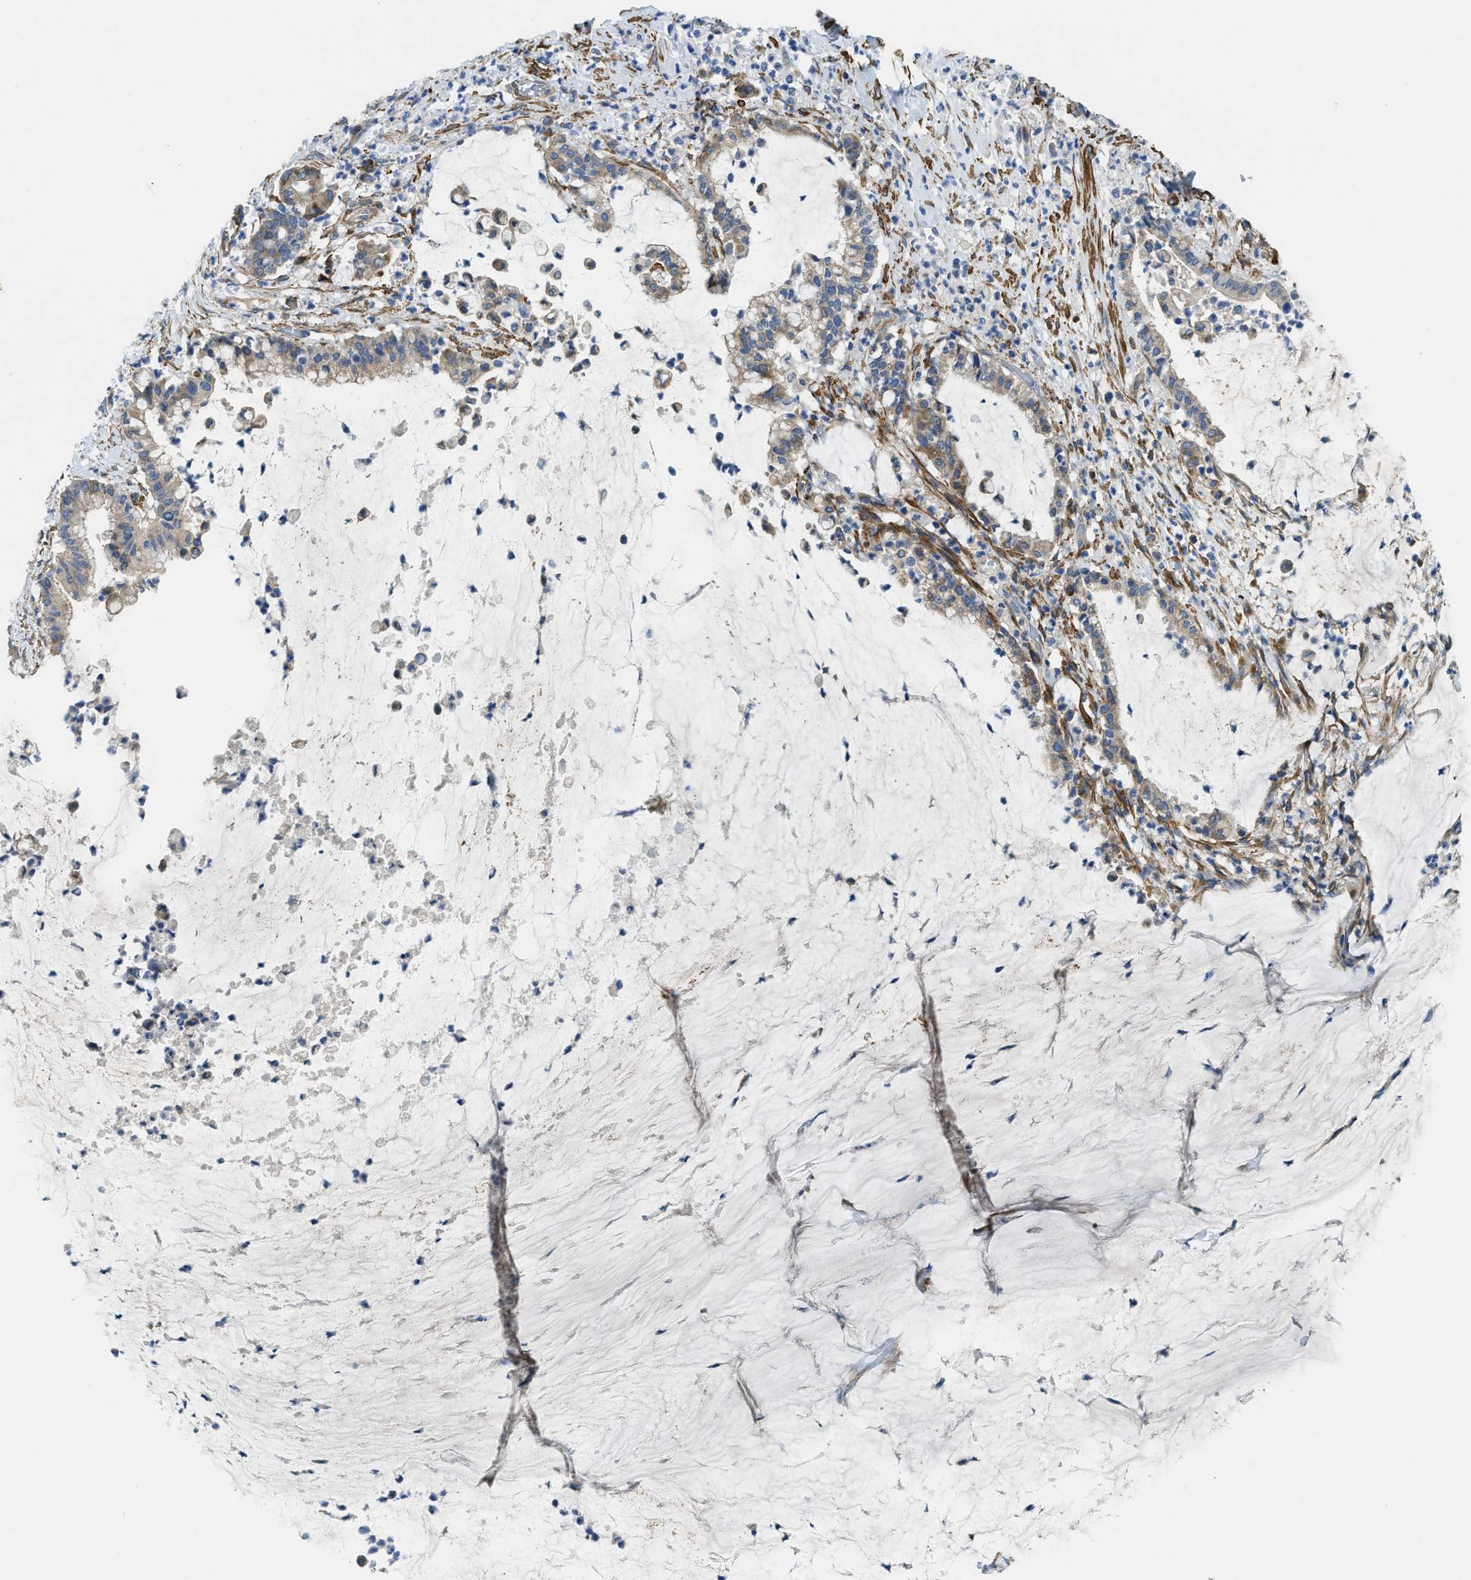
{"staining": {"intensity": "moderate", "quantity": "<25%", "location": "cytoplasmic/membranous"}, "tissue": "pancreatic cancer", "cell_type": "Tumor cells", "image_type": "cancer", "snomed": [{"axis": "morphology", "description": "Adenocarcinoma, NOS"}, {"axis": "topography", "description": "Pancreas"}], "caption": "Human pancreatic cancer stained with a brown dye demonstrates moderate cytoplasmic/membranous positive positivity in about <25% of tumor cells.", "gene": "BMPR1A", "patient": {"sex": "male", "age": 41}}